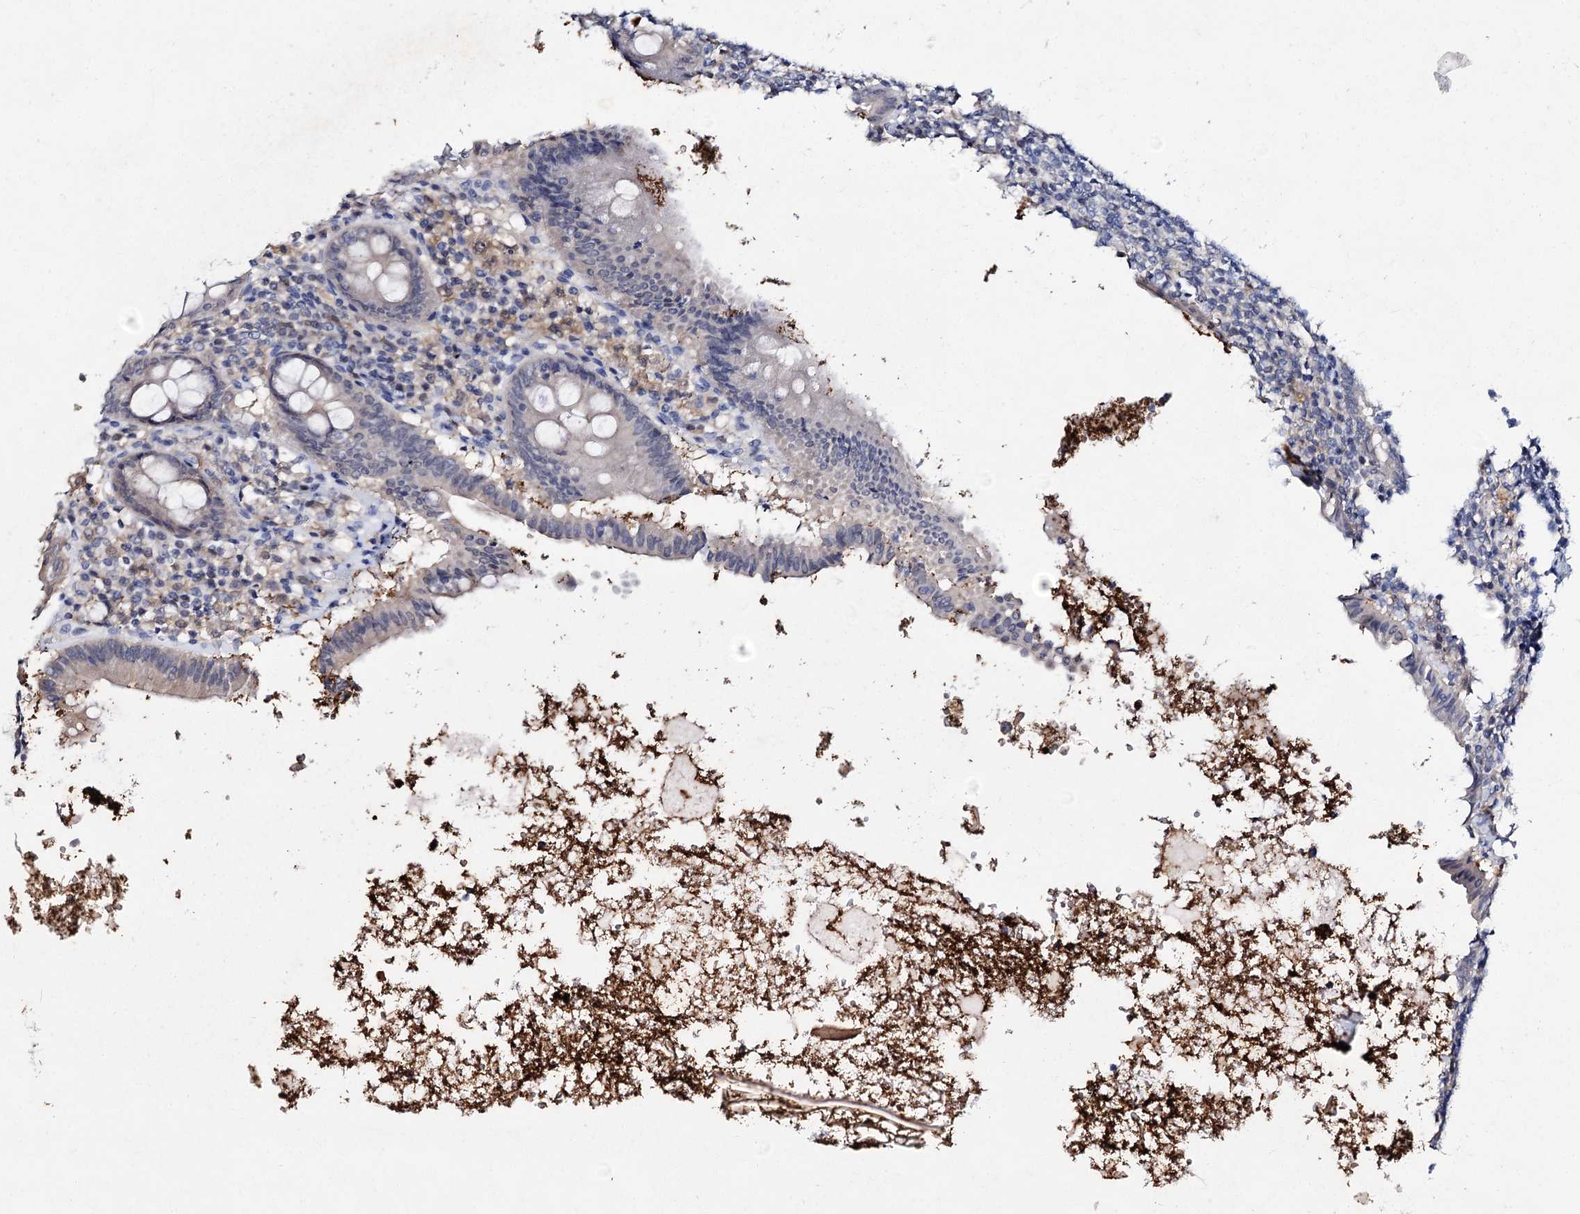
{"staining": {"intensity": "negative", "quantity": "none", "location": "none"}, "tissue": "appendix", "cell_type": "Glandular cells", "image_type": "normal", "snomed": [{"axis": "morphology", "description": "Normal tissue, NOS"}, {"axis": "topography", "description": "Appendix"}], "caption": "Glandular cells show no significant positivity in normal appendix.", "gene": "ACTR6", "patient": {"sex": "female", "age": 54}}